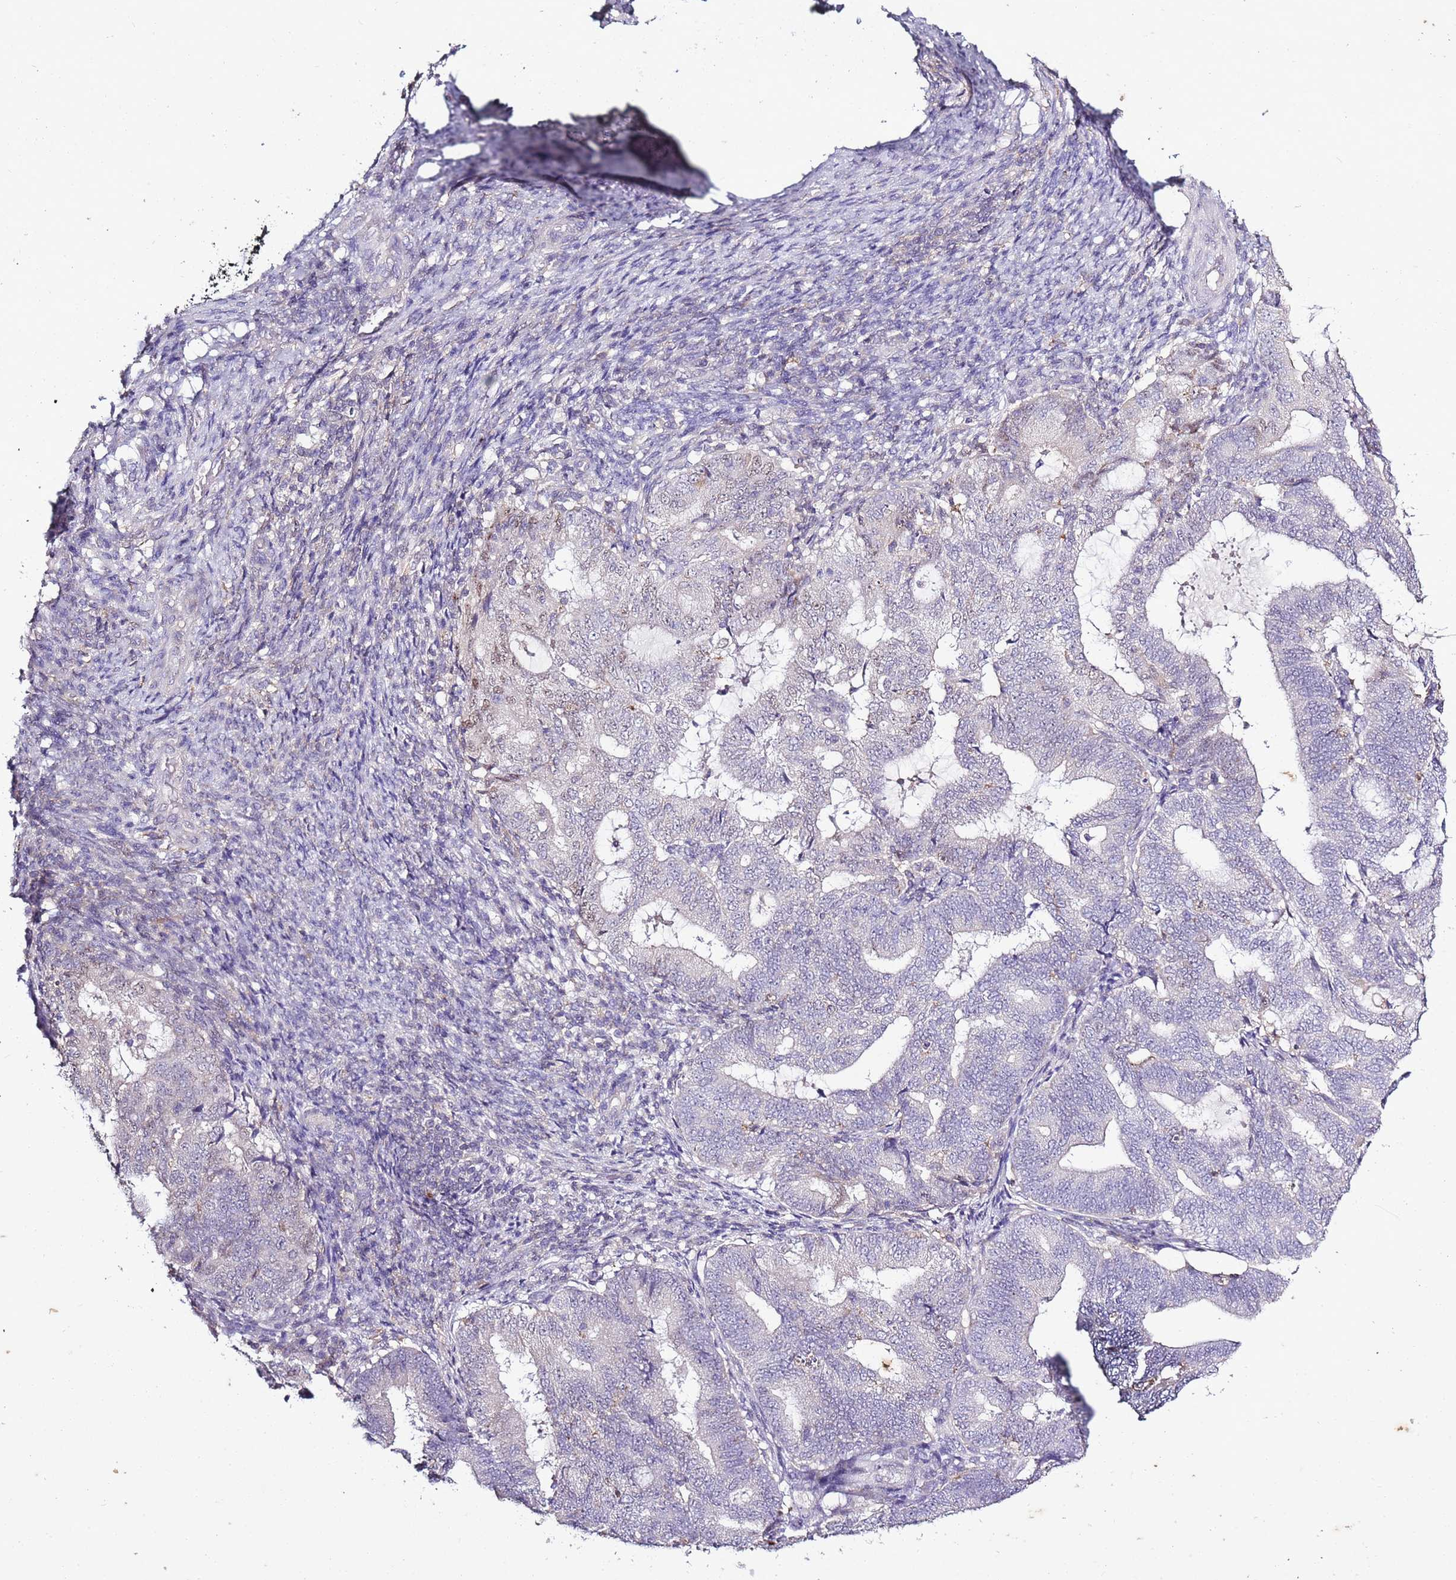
{"staining": {"intensity": "negative", "quantity": "none", "location": "none"}, "tissue": "endometrial cancer", "cell_type": "Tumor cells", "image_type": "cancer", "snomed": [{"axis": "morphology", "description": "Adenocarcinoma, NOS"}, {"axis": "topography", "description": "Endometrium"}], "caption": "This is a photomicrograph of IHC staining of endometrial cancer (adenocarcinoma), which shows no expression in tumor cells. (Stains: DAB (3,3'-diaminobenzidine) immunohistochemistry (IHC) with hematoxylin counter stain, Microscopy: brightfield microscopy at high magnification).", "gene": "CAPN9", "patient": {"sex": "female", "age": 70}}